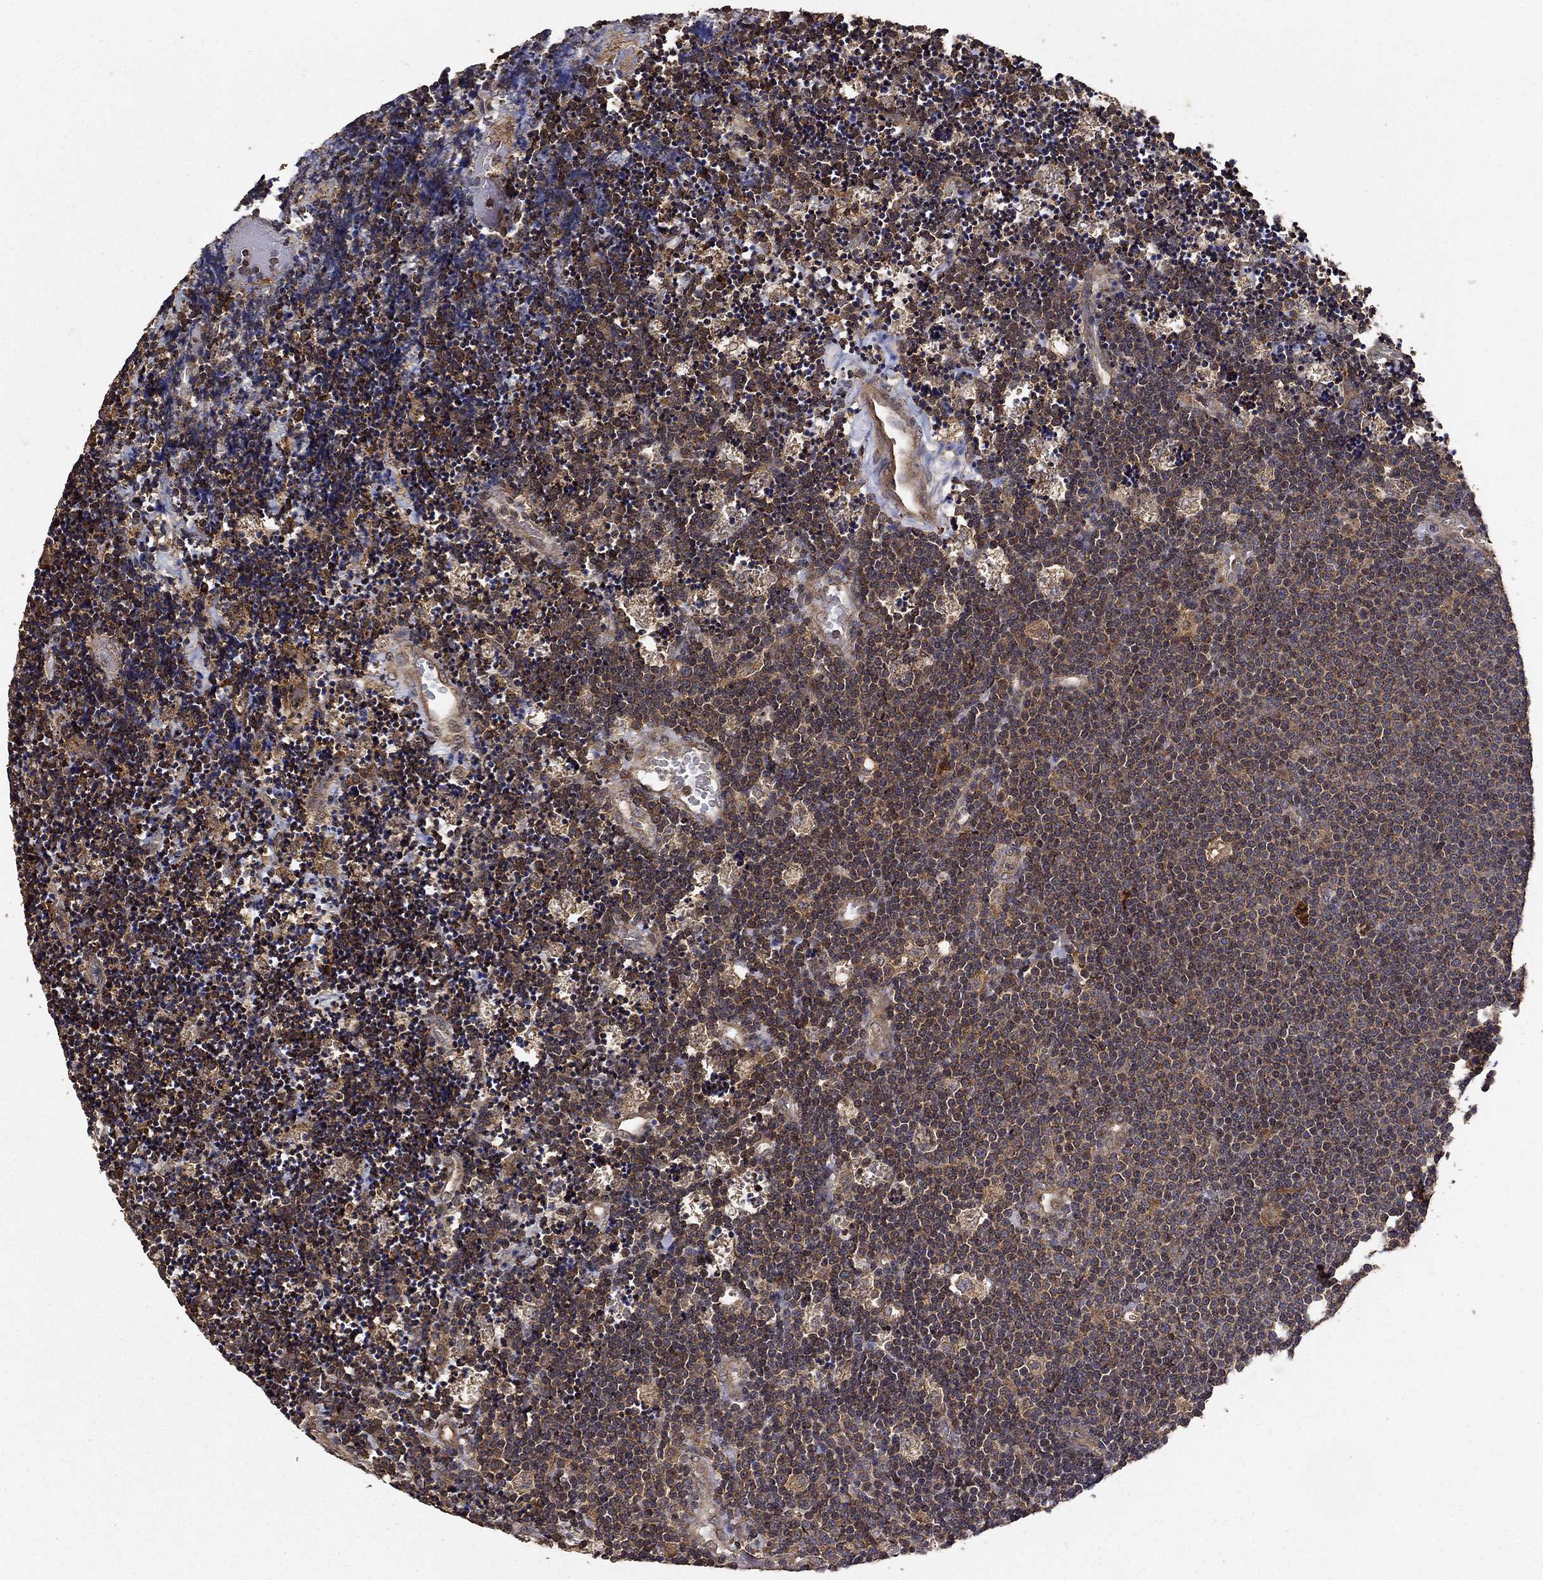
{"staining": {"intensity": "moderate", "quantity": "<25%", "location": "cytoplasmic/membranous"}, "tissue": "lymphoma", "cell_type": "Tumor cells", "image_type": "cancer", "snomed": [{"axis": "morphology", "description": "Malignant lymphoma, non-Hodgkin's type, Low grade"}, {"axis": "topography", "description": "Brain"}], "caption": "Low-grade malignant lymphoma, non-Hodgkin's type tissue reveals moderate cytoplasmic/membranous expression in about <25% of tumor cells, visualized by immunohistochemistry.", "gene": "IFRD1", "patient": {"sex": "female", "age": 66}}